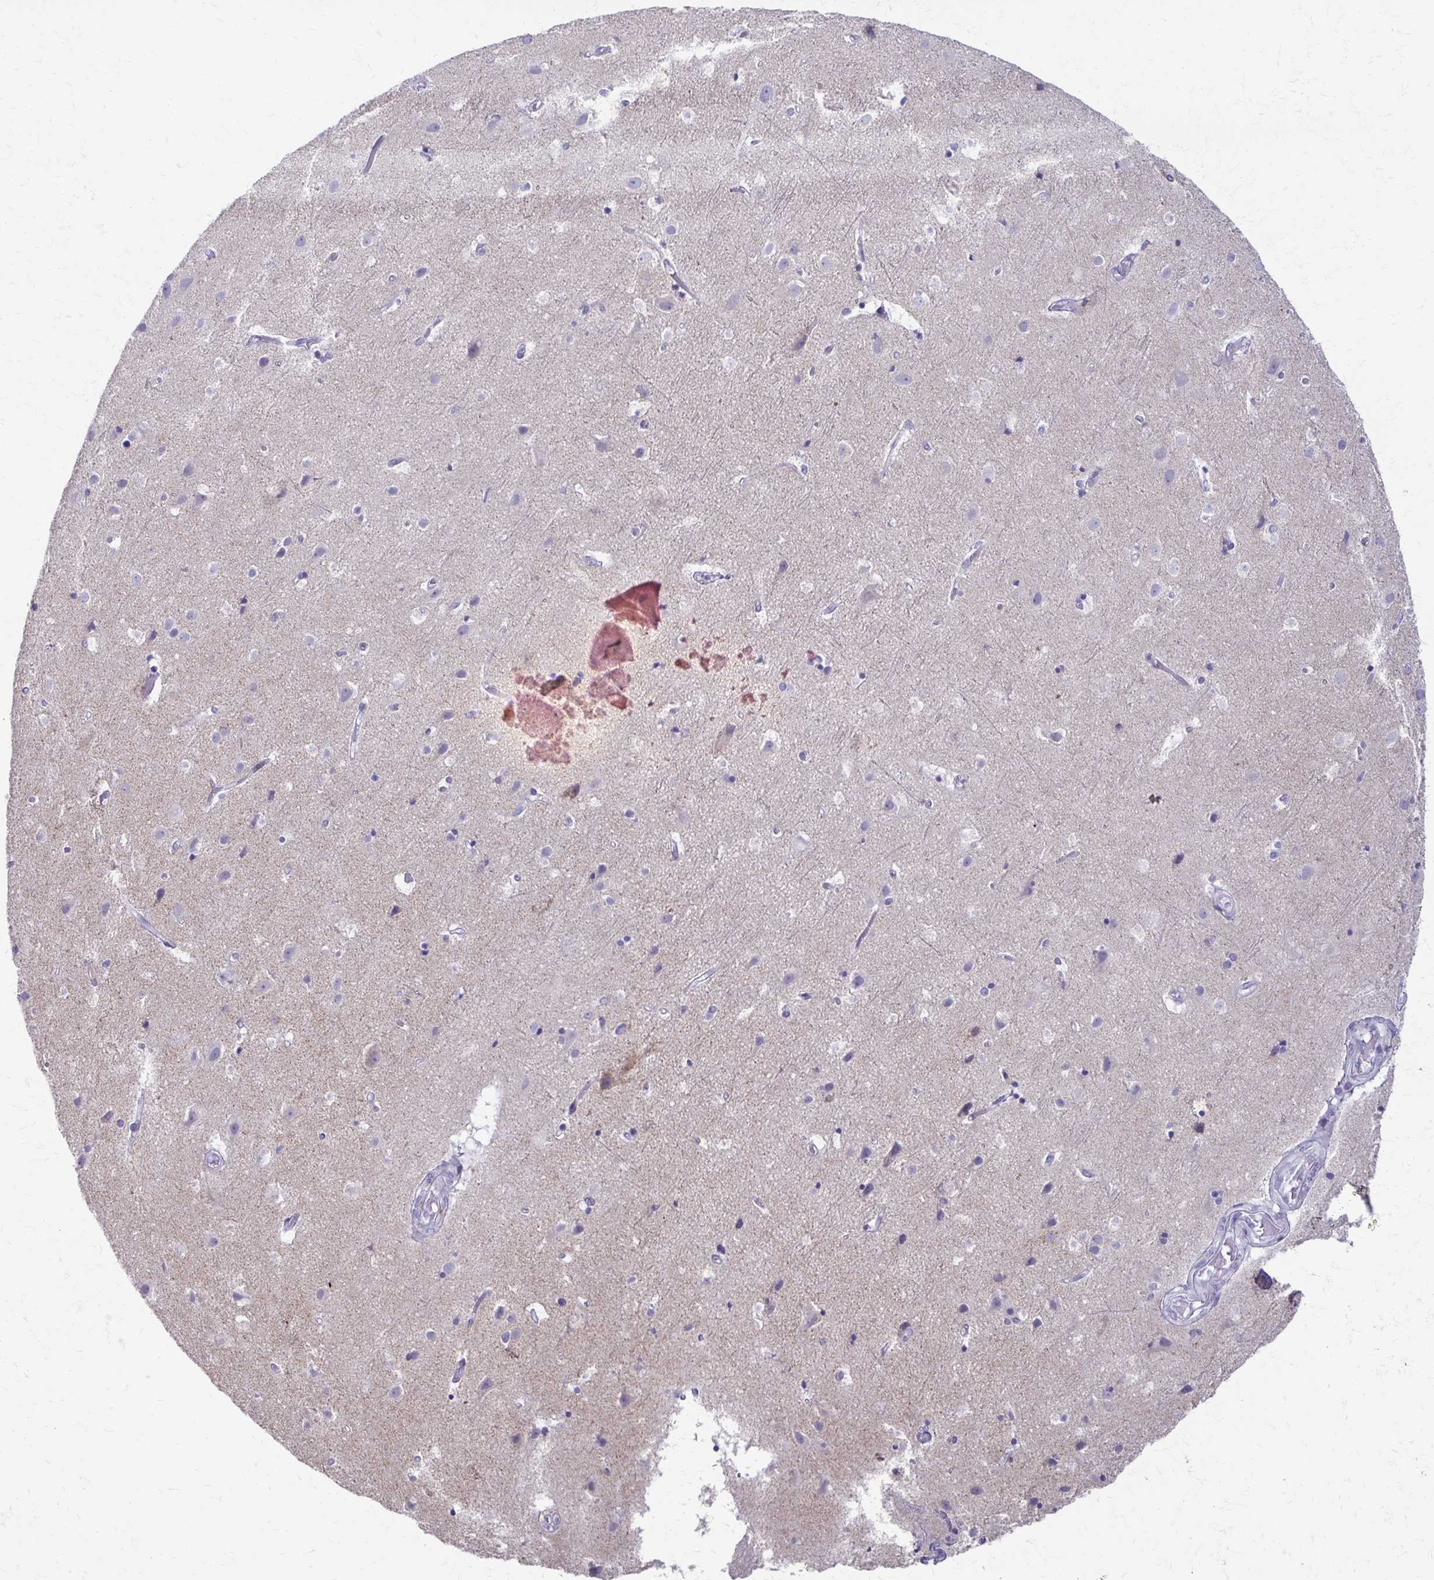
{"staining": {"intensity": "negative", "quantity": "none", "location": "none"}, "tissue": "cerebral cortex", "cell_type": "Endothelial cells", "image_type": "normal", "snomed": [{"axis": "morphology", "description": "Normal tissue, NOS"}, {"axis": "topography", "description": "Cerebral cortex"}], "caption": "Immunohistochemistry of unremarkable human cerebral cortex displays no expression in endothelial cells.", "gene": "FCGR2A", "patient": {"sex": "female", "age": 52}}